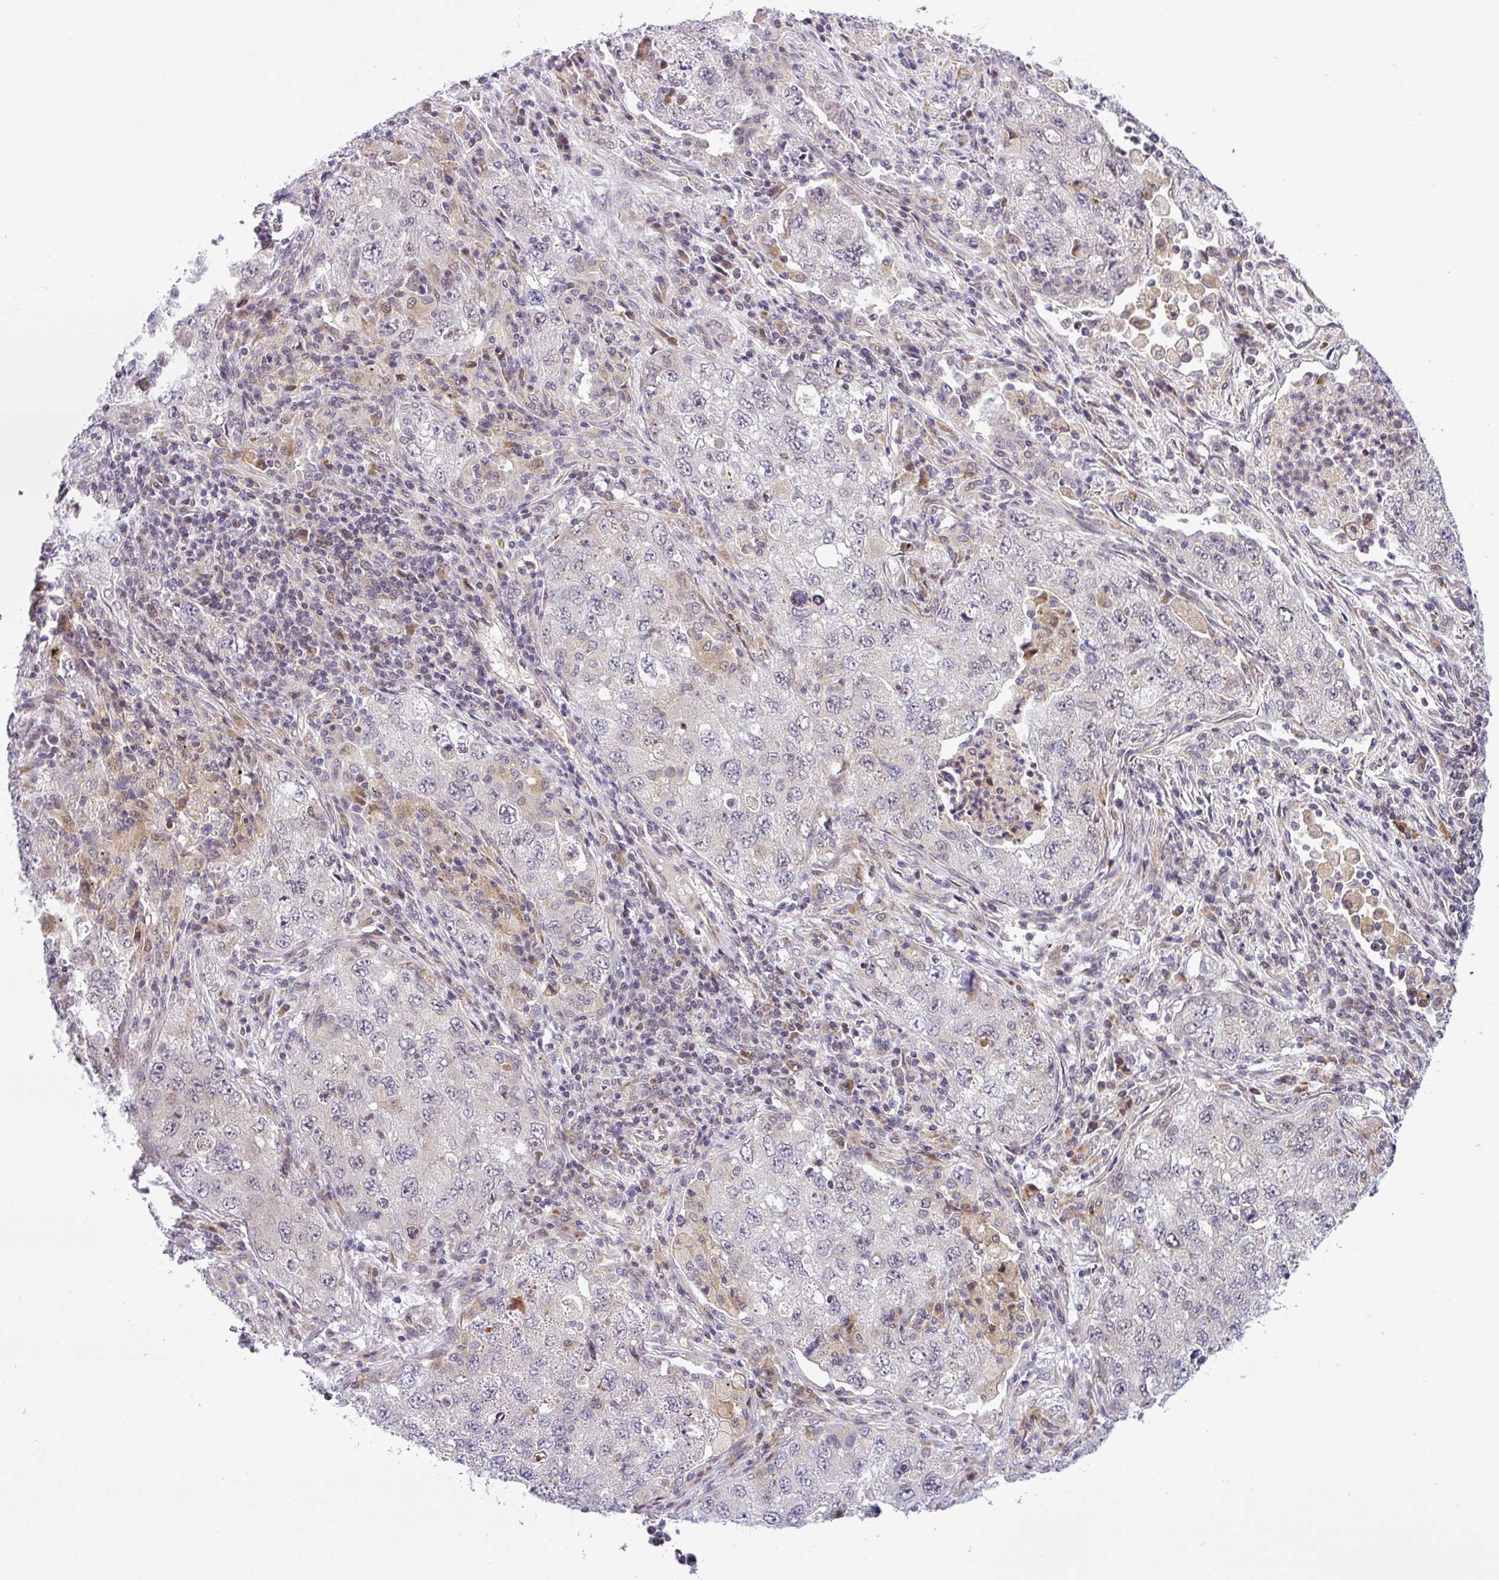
{"staining": {"intensity": "weak", "quantity": "<25%", "location": "nuclear"}, "tissue": "lung cancer", "cell_type": "Tumor cells", "image_type": "cancer", "snomed": [{"axis": "morphology", "description": "Adenocarcinoma, NOS"}, {"axis": "topography", "description": "Lung"}], "caption": "Image shows no protein staining in tumor cells of lung cancer (adenocarcinoma) tissue. (Immunohistochemistry, brightfield microscopy, high magnification).", "gene": "NDUFB2", "patient": {"sex": "female", "age": 57}}